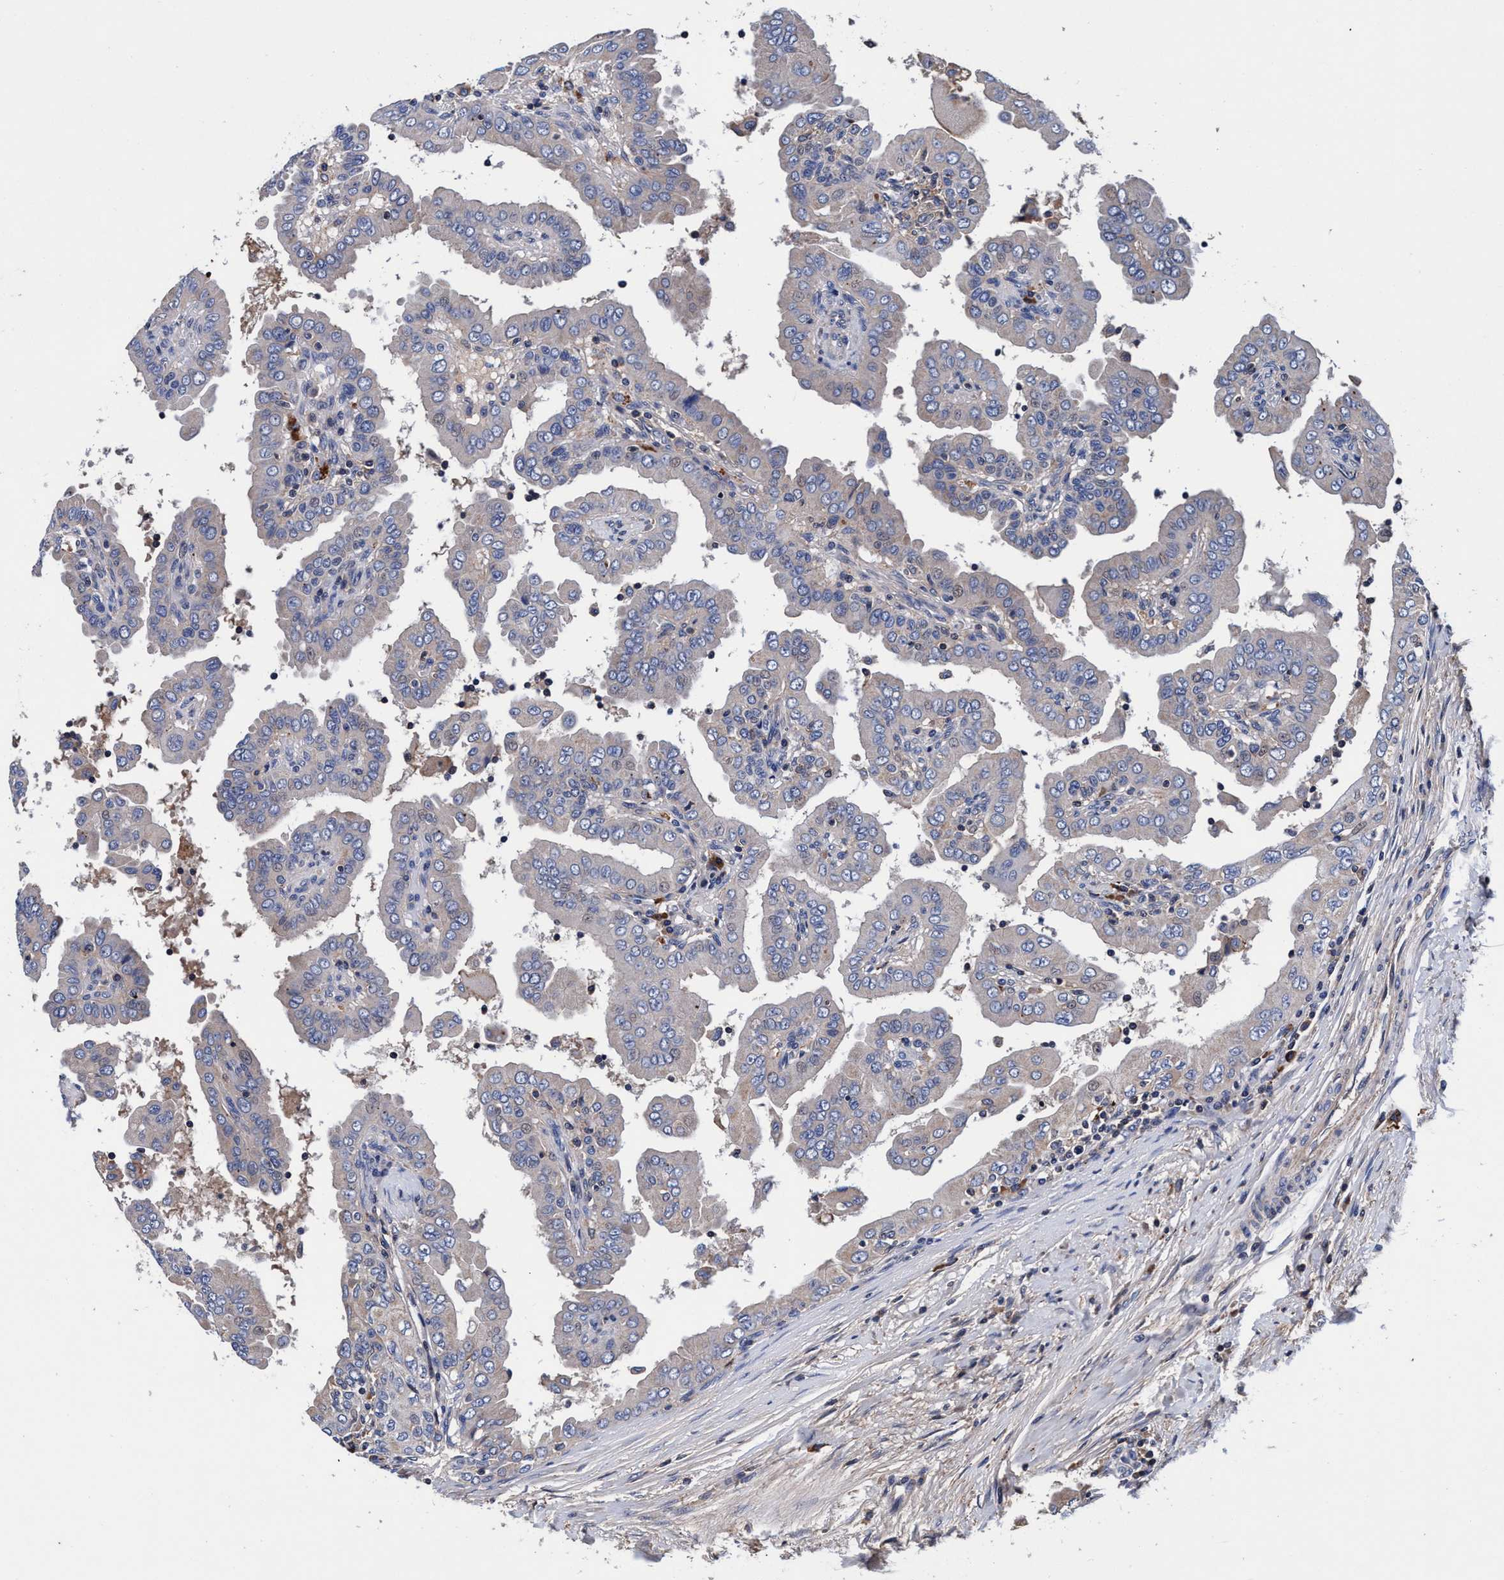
{"staining": {"intensity": "weak", "quantity": "<25%", "location": "cytoplasmic/membranous"}, "tissue": "thyroid cancer", "cell_type": "Tumor cells", "image_type": "cancer", "snomed": [{"axis": "morphology", "description": "Papillary adenocarcinoma, NOS"}, {"axis": "topography", "description": "Thyroid gland"}], "caption": "Tumor cells are negative for protein expression in human thyroid cancer.", "gene": "RNF208", "patient": {"sex": "male", "age": 33}}